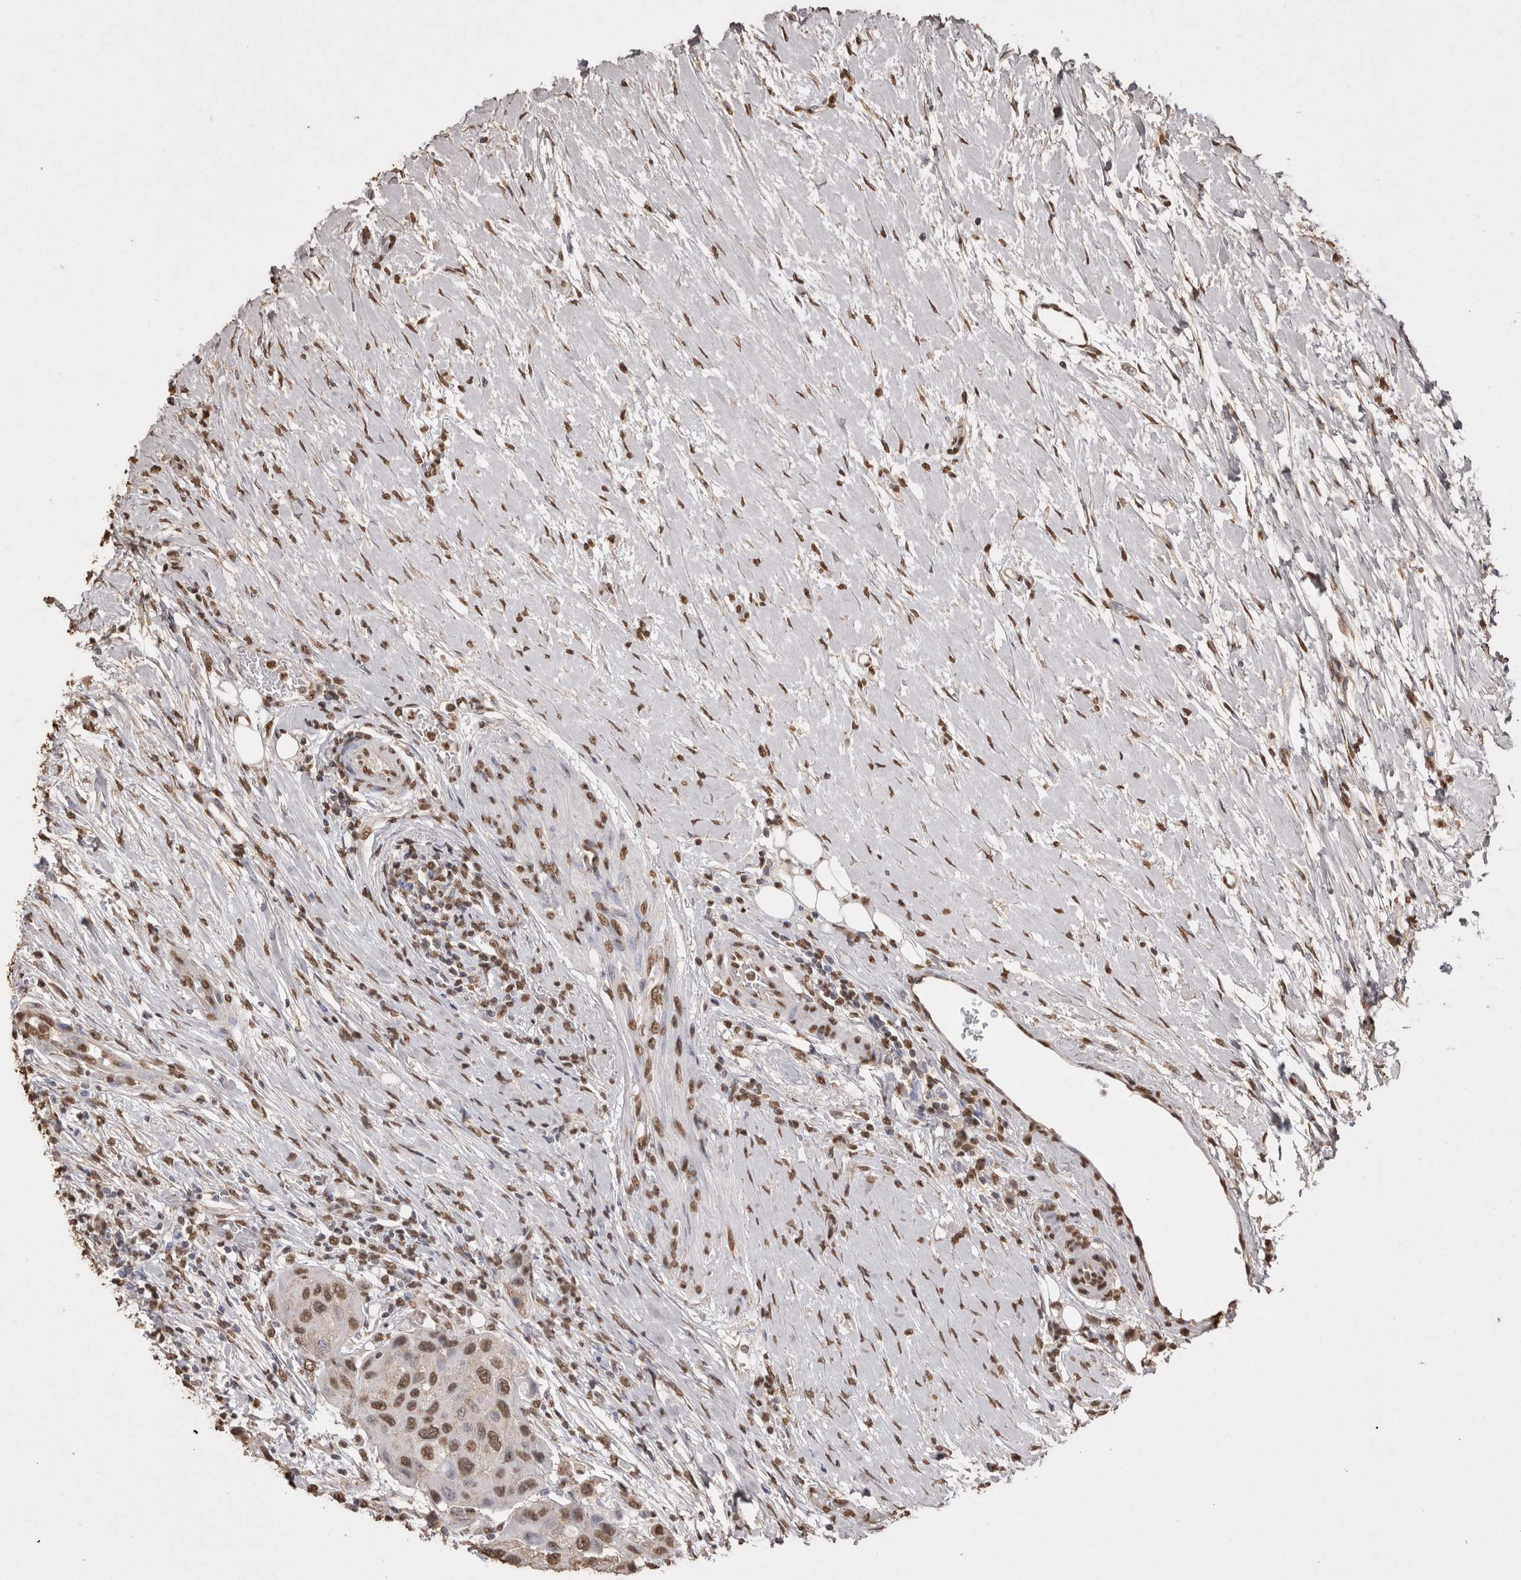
{"staining": {"intensity": "moderate", "quantity": ">75%", "location": "nuclear"}, "tissue": "urothelial cancer", "cell_type": "Tumor cells", "image_type": "cancer", "snomed": [{"axis": "morphology", "description": "Urothelial carcinoma, High grade"}, {"axis": "topography", "description": "Urinary bladder"}], "caption": "Immunohistochemistry of high-grade urothelial carcinoma reveals medium levels of moderate nuclear positivity in about >75% of tumor cells. The staining was performed using DAB, with brown indicating positive protein expression. Nuclei are stained blue with hematoxylin.", "gene": "POU5F1", "patient": {"sex": "female", "age": 56}}